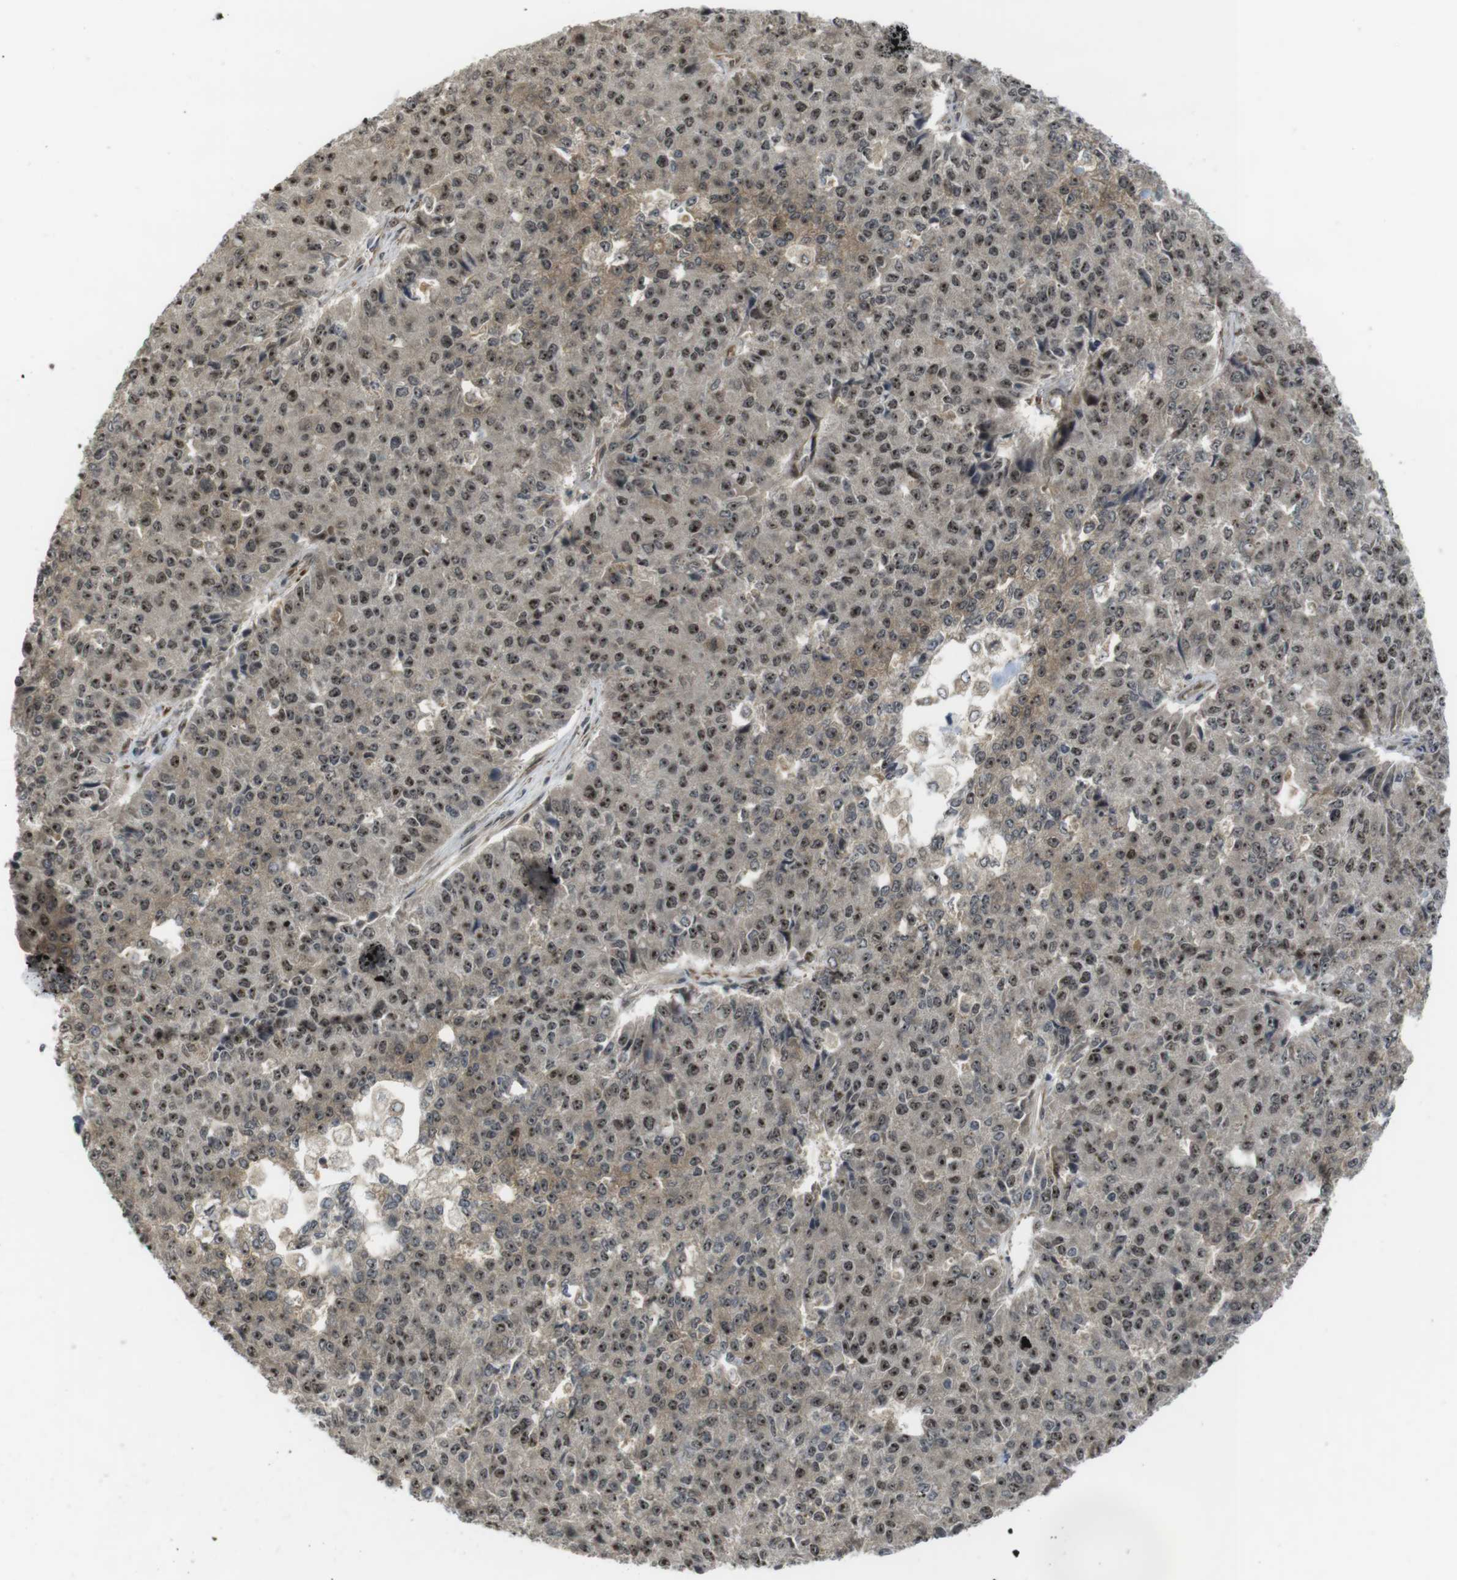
{"staining": {"intensity": "moderate", "quantity": ">75%", "location": "nuclear"}, "tissue": "pancreatic cancer", "cell_type": "Tumor cells", "image_type": "cancer", "snomed": [{"axis": "morphology", "description": "Adenocarcinoma, NOS"}, {"axis": "topography", "description": "Pancreas"}], "caption": "A brown stain shows moderate nuclear expression of a protein in human adenocarcinoma (pancreatic) tumor cells. Nuclei are stained in blue.", "gene": "CC2D1A", "patient": {"sex": "male", "age": 50}}